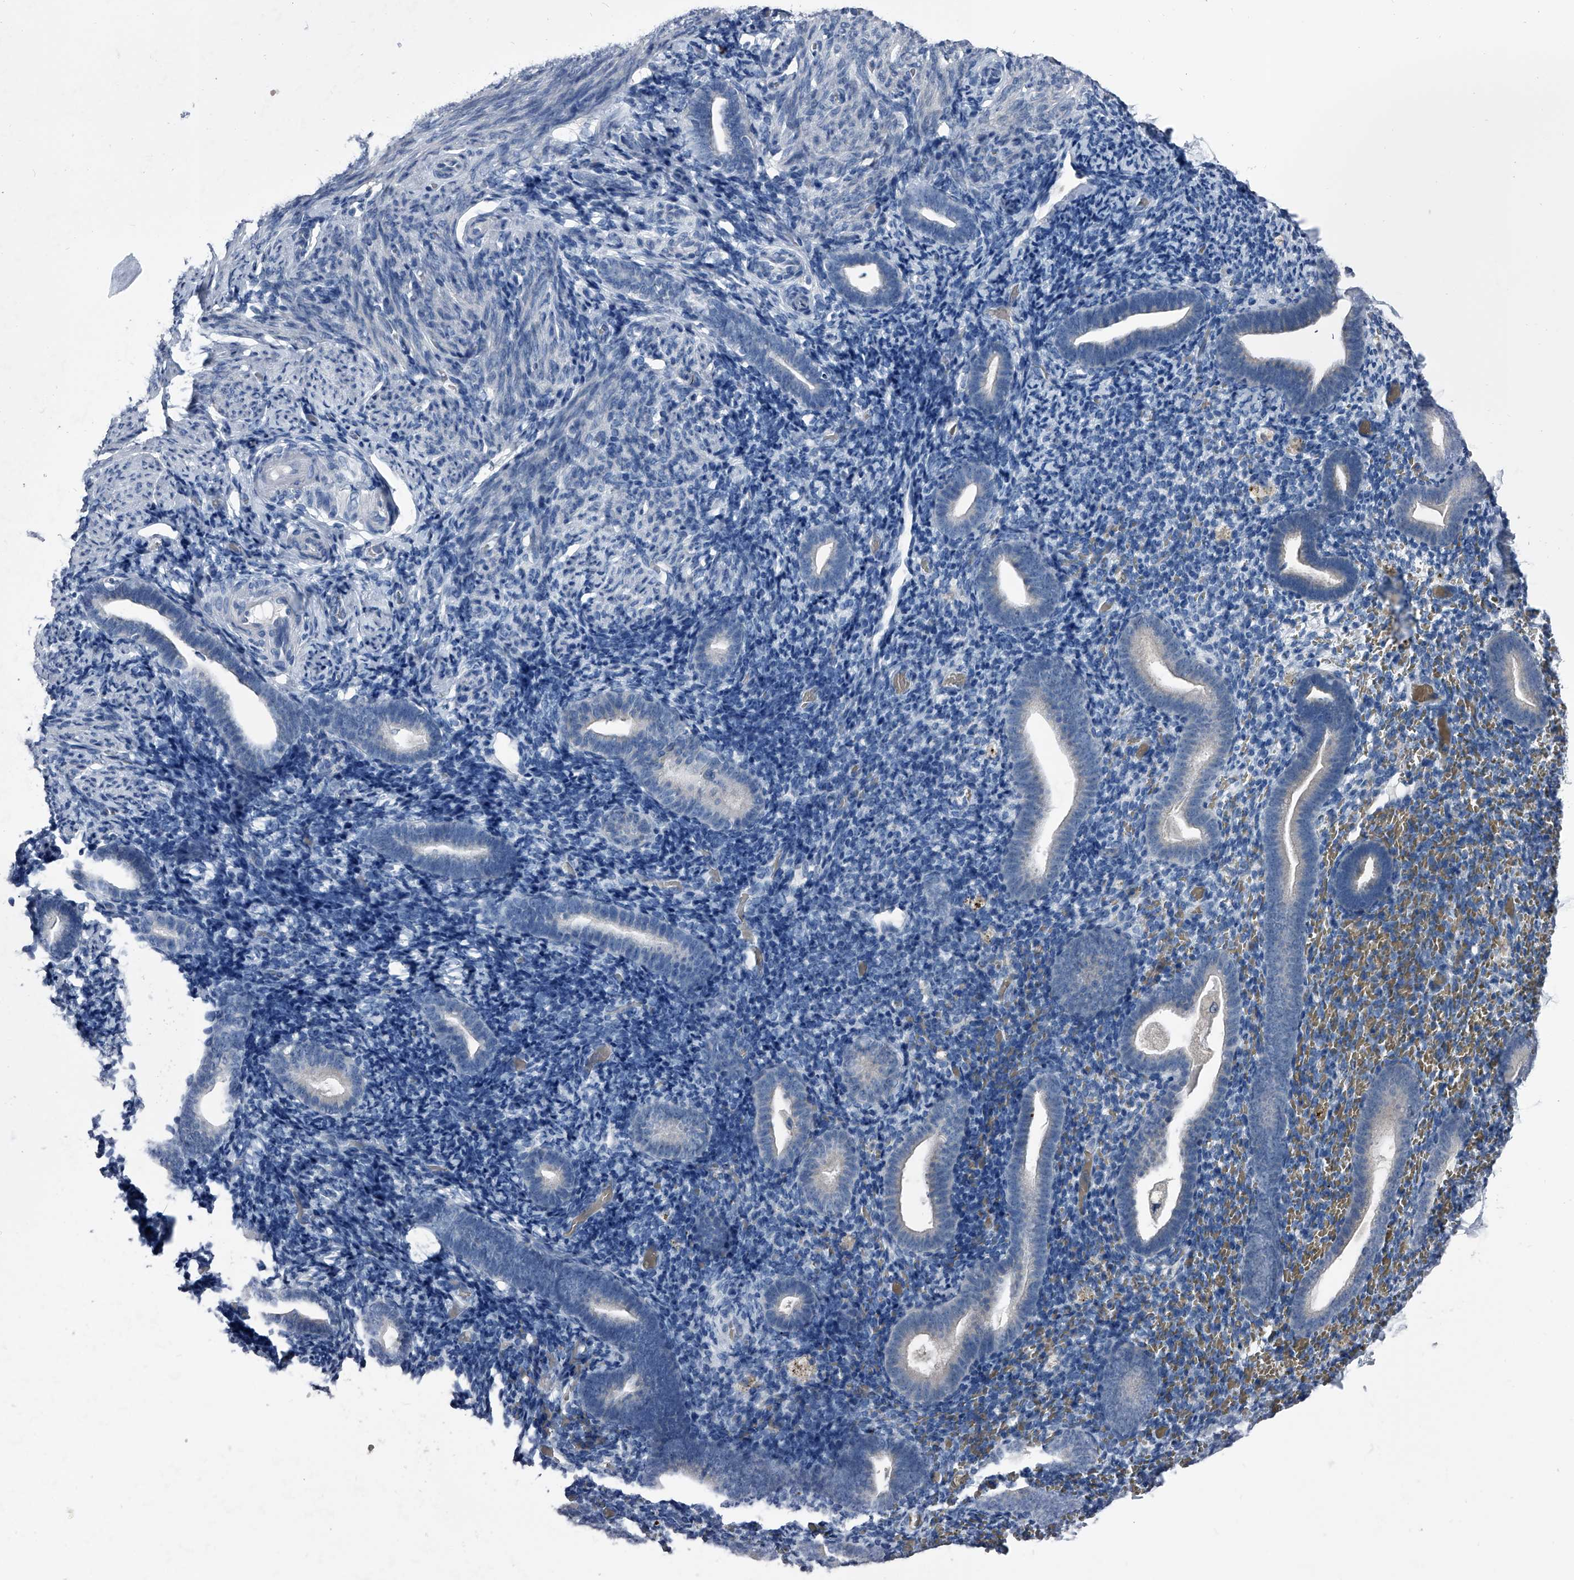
{"staining": {"intensity": "negative", "quantity": "none", "location": "none"}, "tissue": "endometrium", "cell_type": "Cells in endometrial stroma", "image_type": "normal", "snomed": [{"axis": "morphology", "description": "Normal tissue, NOS"}, {"axis": "topography", "description": "Endometrium"}], "caption": "Immunohistochemical staining of unremarkable endometrium shows no significant staining in cells in endometrial stroma. (DAB immunohistochemistry with hematoxylin counter stain).", "gene": "KIF13A", "patient": {"sex": "female", "age": 51}}